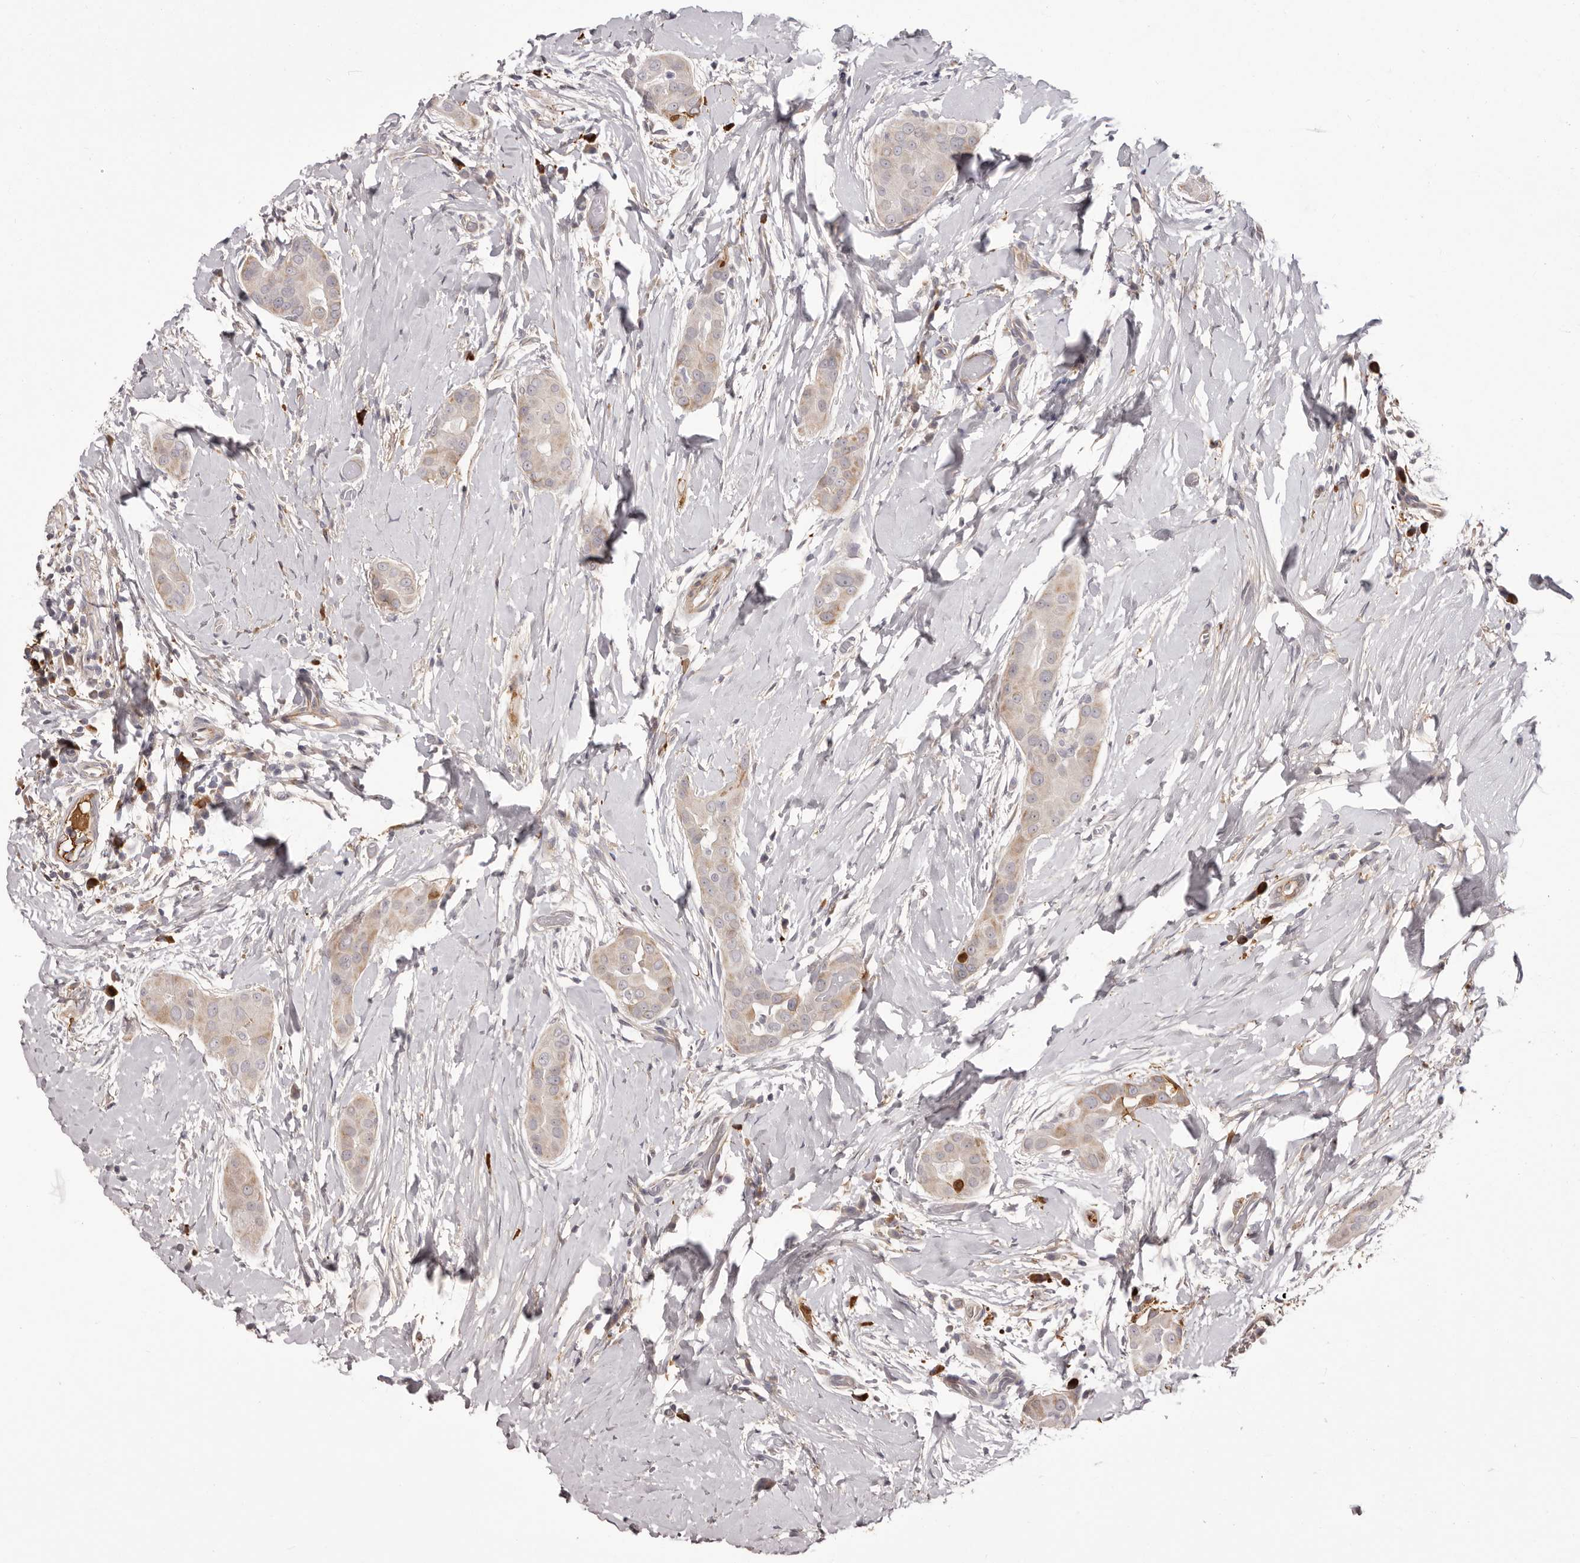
{"staining": {"intensity": "weak", "quantity": "25%-75%", "location": "cytoplasmic/membranous"}, "tissue": "thyroid cancer", "cell_type": "Tumor cells", "image_type": "cancer", "snomed": [{"axis": "morphology", "description": "Papillary adenocarcinoma, NOS"}, {"axis": "topography", "description": "Thyroid gland"}], "caption": "Immunohistochemical staining of human thyroid papillary adenocarcinoma shows low levels of weak cytoplasmic/membranous protein positivity in about 25%-75% of tumor cells.", "gene": "OTUD3", "patient": {"sex": "male", "age": 33}}